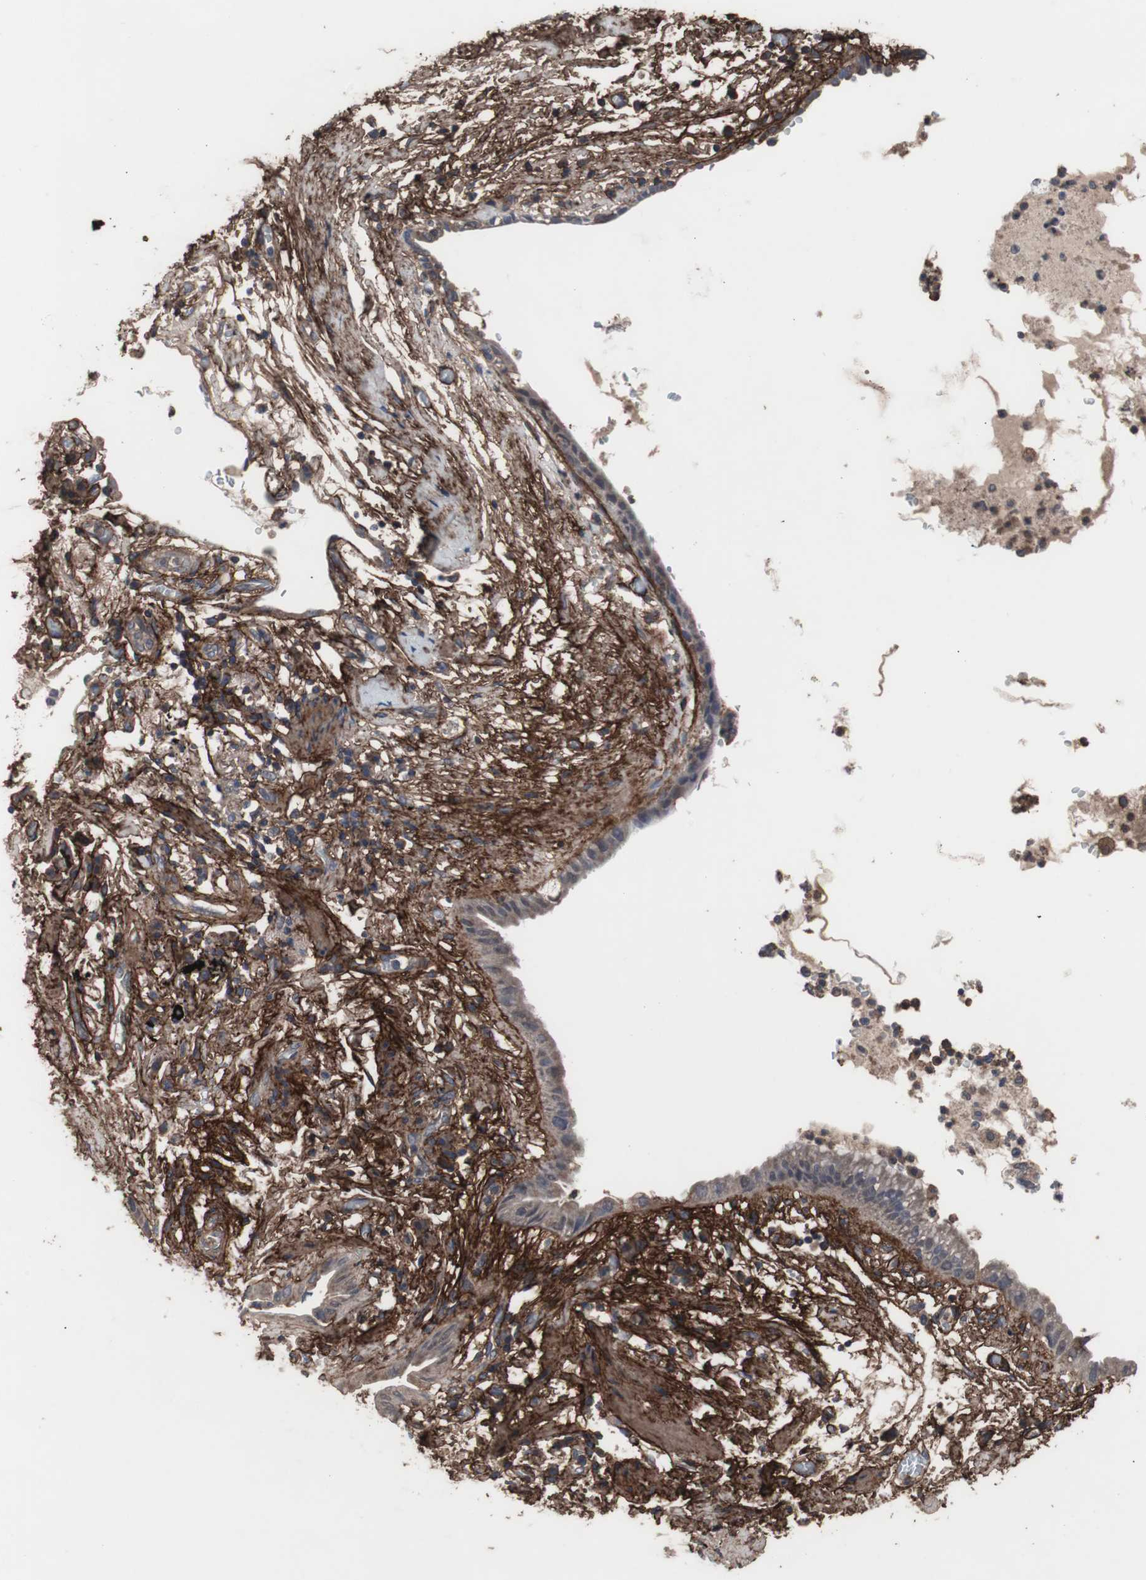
{"staining": {"intensity": "weak", "quantity": "25%-75%", "location": "cytoplasmic/membranous"}, "tissue": "lung cancer", "cell_type": "Tumor cells", "image_type": "cancer", "snomed": [{"axis": "morphology", "description": "Adenocarcinoma, NOS"}, {"axis": "topography", "description": "Lung"}], "caption": "Immunohistochemistry (IHC) image of neoplastic tissue: human lung adenocarcinoma stained using IHC displays low levels of weak protein expression localized specifically in the cytoplasmic/membranous of tumor cells, appearing as a cytoplasmic/membranous brown color.", "gene": "COL6A2", "patient": {"sex": "female", "age": 70}}